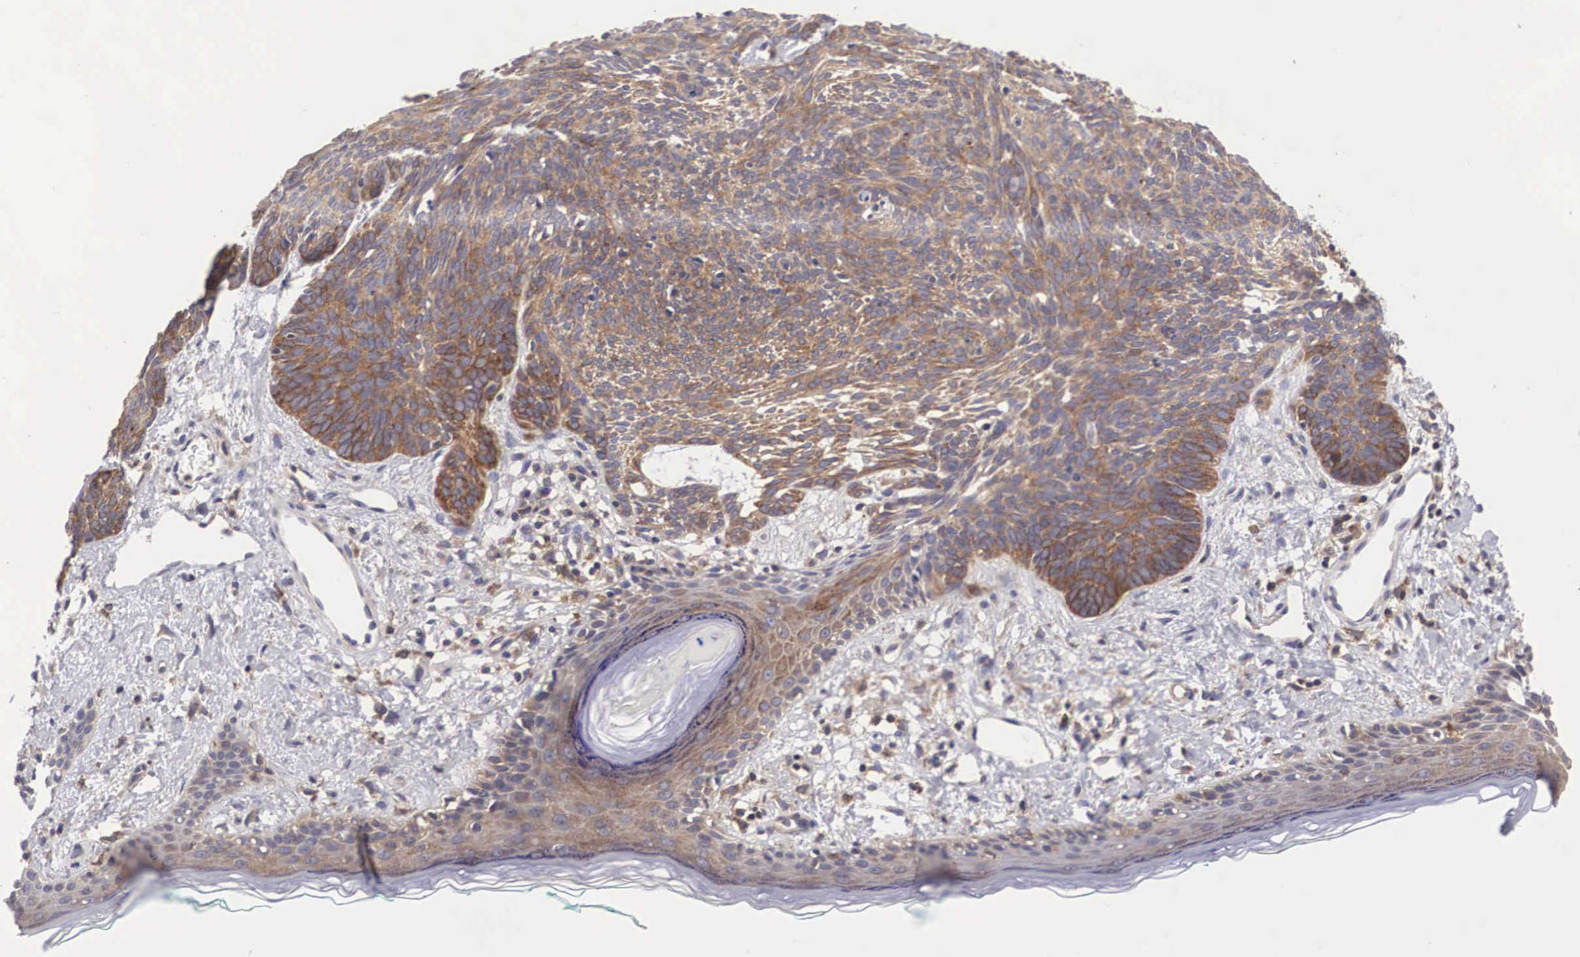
{"staining": {"intensity": "moderate", "quantity": ">75%", "location": "cytoplasmic/membranous"}, "tissue": "skin cancer", "cell_type": "Tumor cells", "image_type": "cancer", "snomed": [{"axis": "morphology", "description": "Basal cell carcinoma"}, {"axis": "topography", "description": "Skin"}], "caption": "IHC of human skin basal cell carcinoma reveals medium levels of moderate cytoplasmic/membranous positivity in approximately >75% of tumor cells.", "gene": "GRIPAP1", "patient": {"sex": "female", "age": 81}}